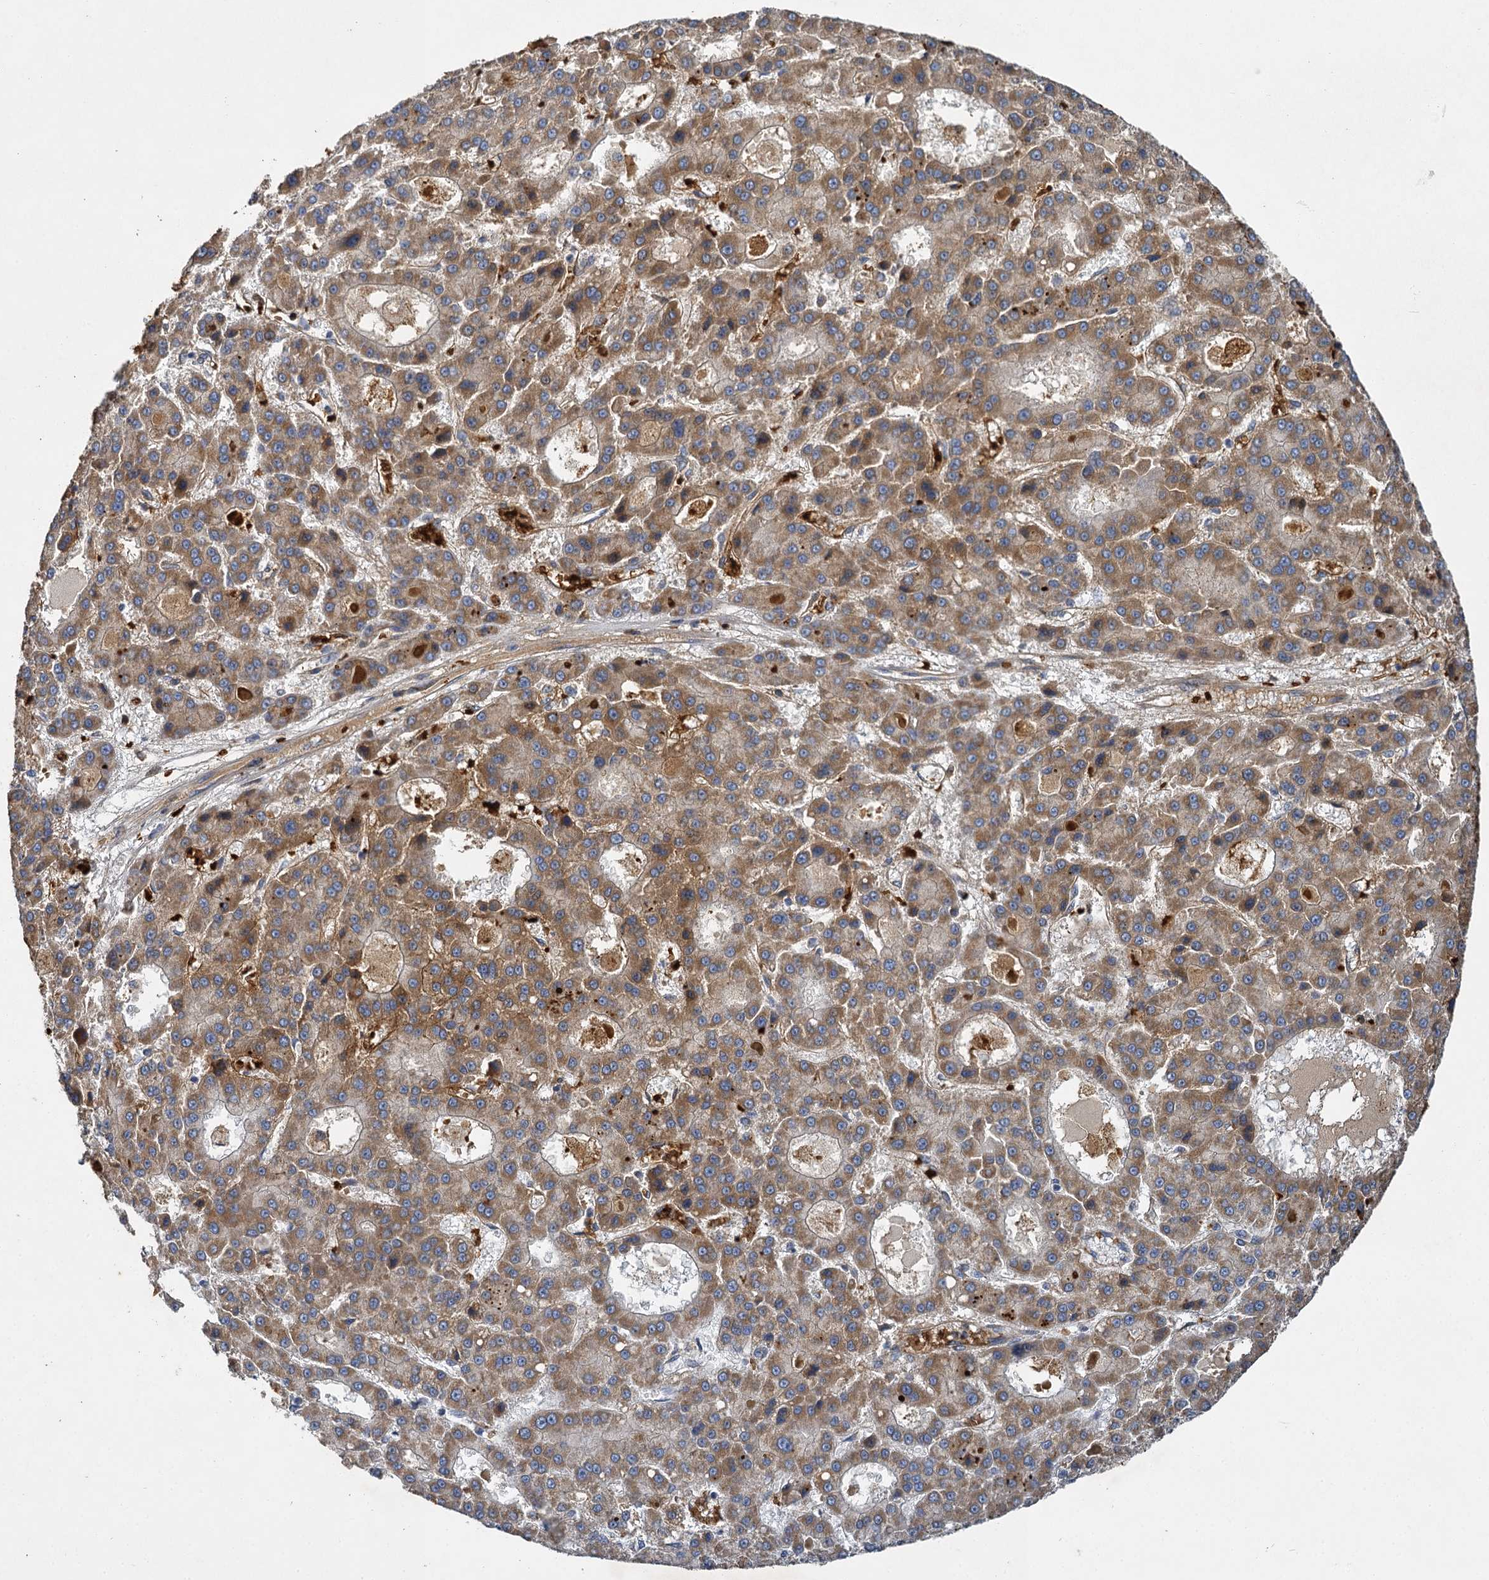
{"staining": {"intensity": "moderate", "quantity": ">75%", "location": "cytoplasmic/membranous"}, "tissue": "liver cancer", "cell_type": "Tumor cells", "image_type": "cancer", "snomed": [{"axis": "morphology", "description": "Carcinoma, Hepatocellular, NOS"}, {"axis": "topography", "description": "Liver"}], "caption": "IHC photomicrograph of liver cancer stained for a protein (brown), which displays medium levels of moderate cytoplasmic/membranous staining in about >75% of tumor cells.", "gene": "BCS1L", "patient": {"sex": "male", "age": 70}}